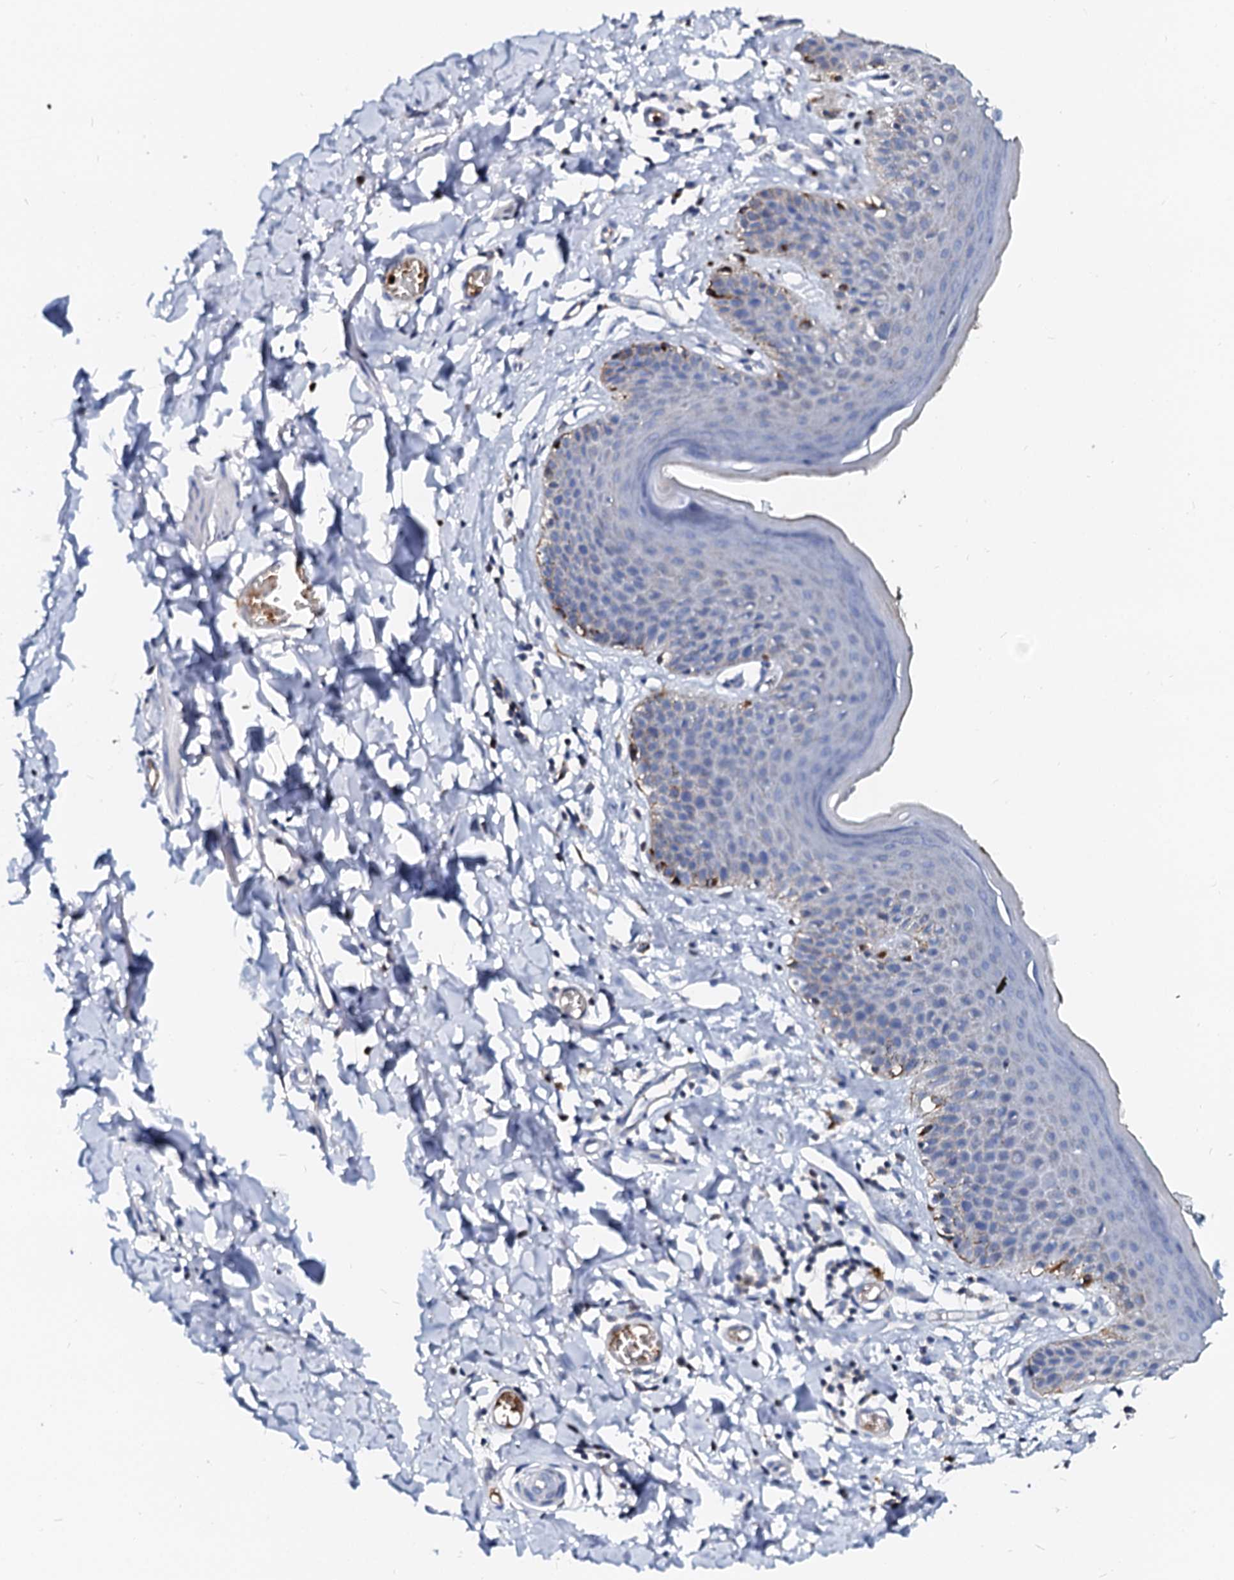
{"staining": {"intensity": "weak", "quantity": "<25%", "location": "cytoplasmic/membranous"}, "tissue": "skin", "cell_type": "Epidermal cells", "image_type": "normal", "snomed": [{"axis": "morphology", "description": "Normal tissue, NOS"}, {"axis": "topography", "description": "Vulva"}], "caption": "This is an immunohistochemistry image of normal human skin. There is no positivity in epidermal cells.", "gene": "RAB27A", "patient": {"sex": "female", "age": 66}}